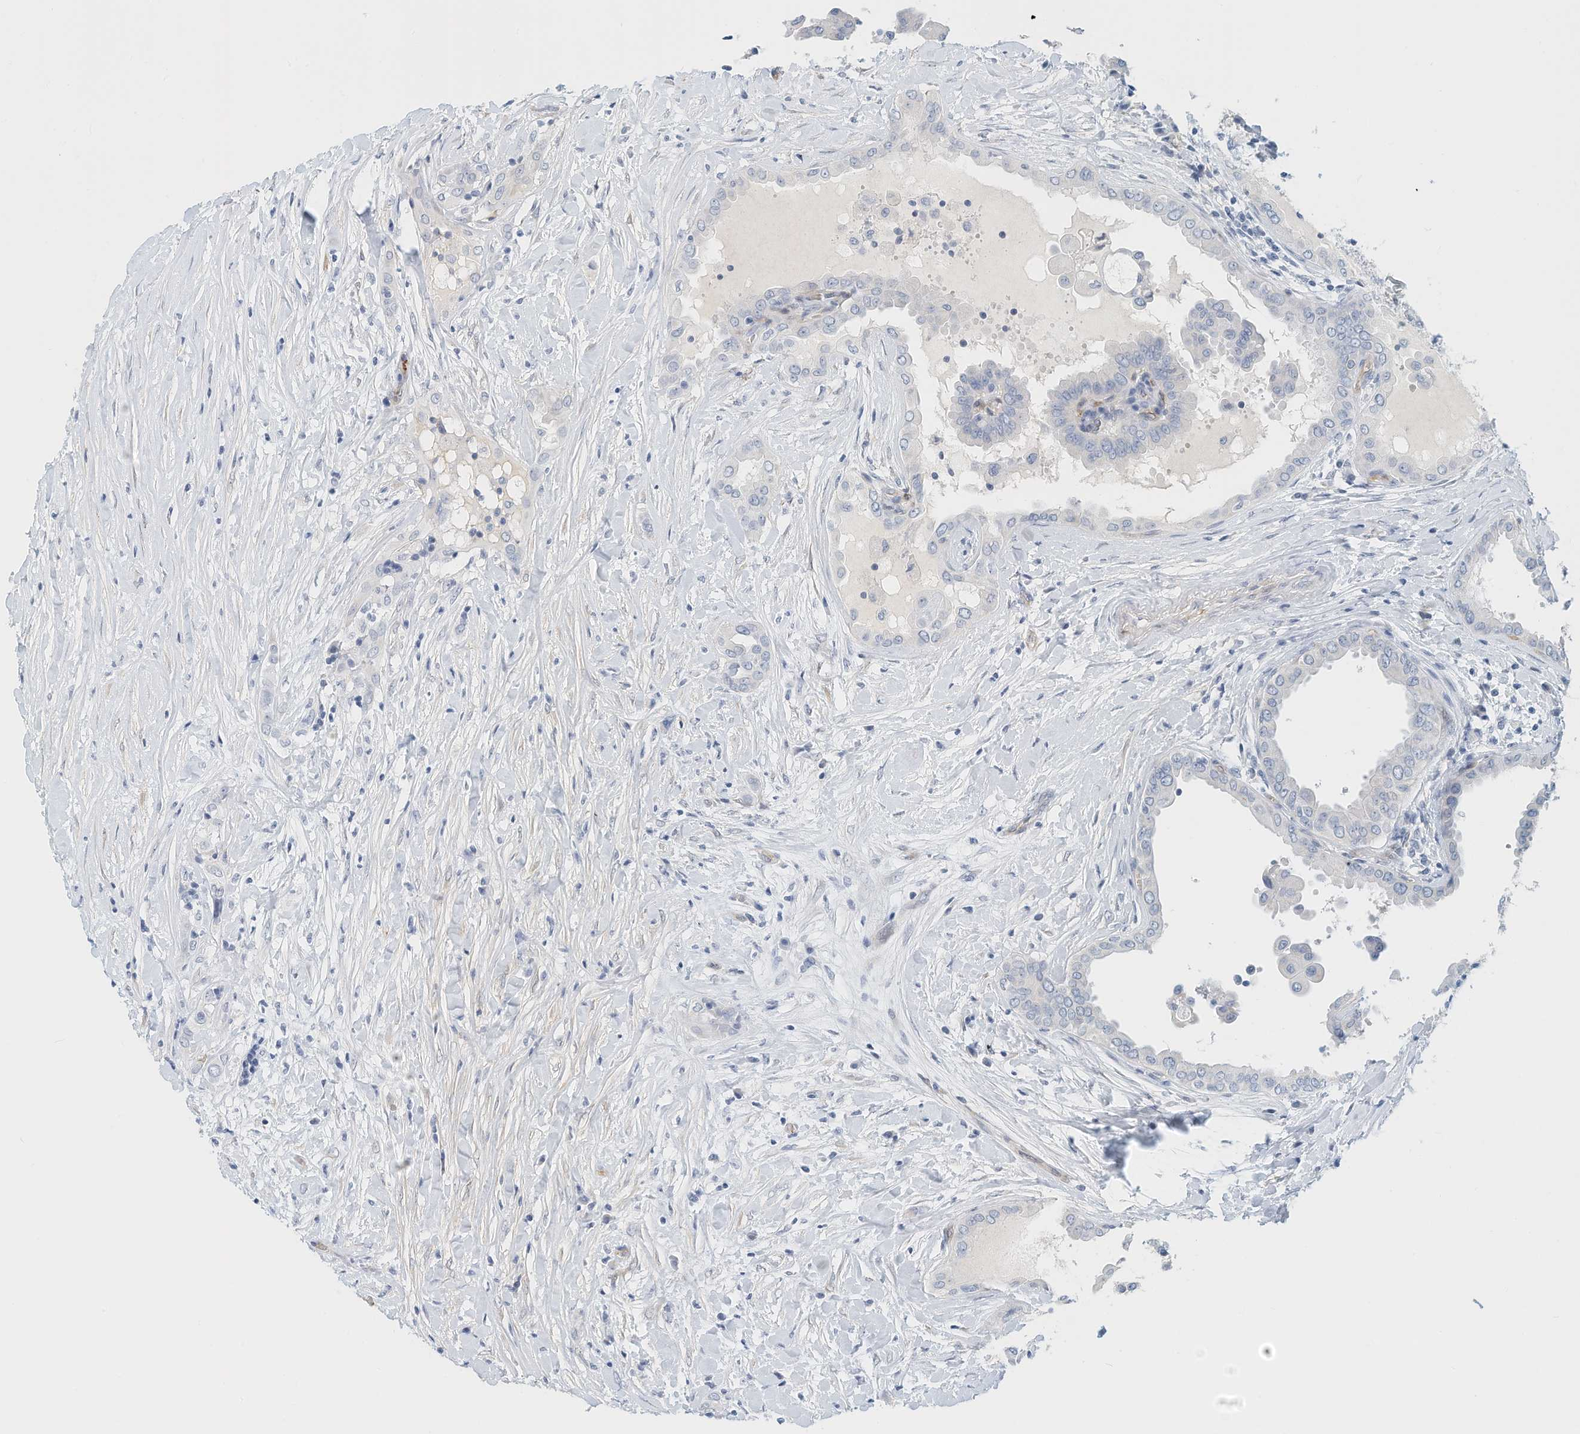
{"staining": {"intensity": "negative", "quantity": "none", "location": "none"}, "tissue": "thyroid cancer", "cell_type": "Tumor cells", "image_type": "cancer", "snomed": [{"axis": "morphology", "description": "Papillary adenocarcinoma, NOS"}, {"axis": "topography", "description": "Thyroid gland"}], "caption": "A photomicrograph of human thyroid papillary adenocarcinoma is negative for staining in tumor cells.", "gene": "ARHGAP28", "patient": {"sex": "male", "age": 33}}